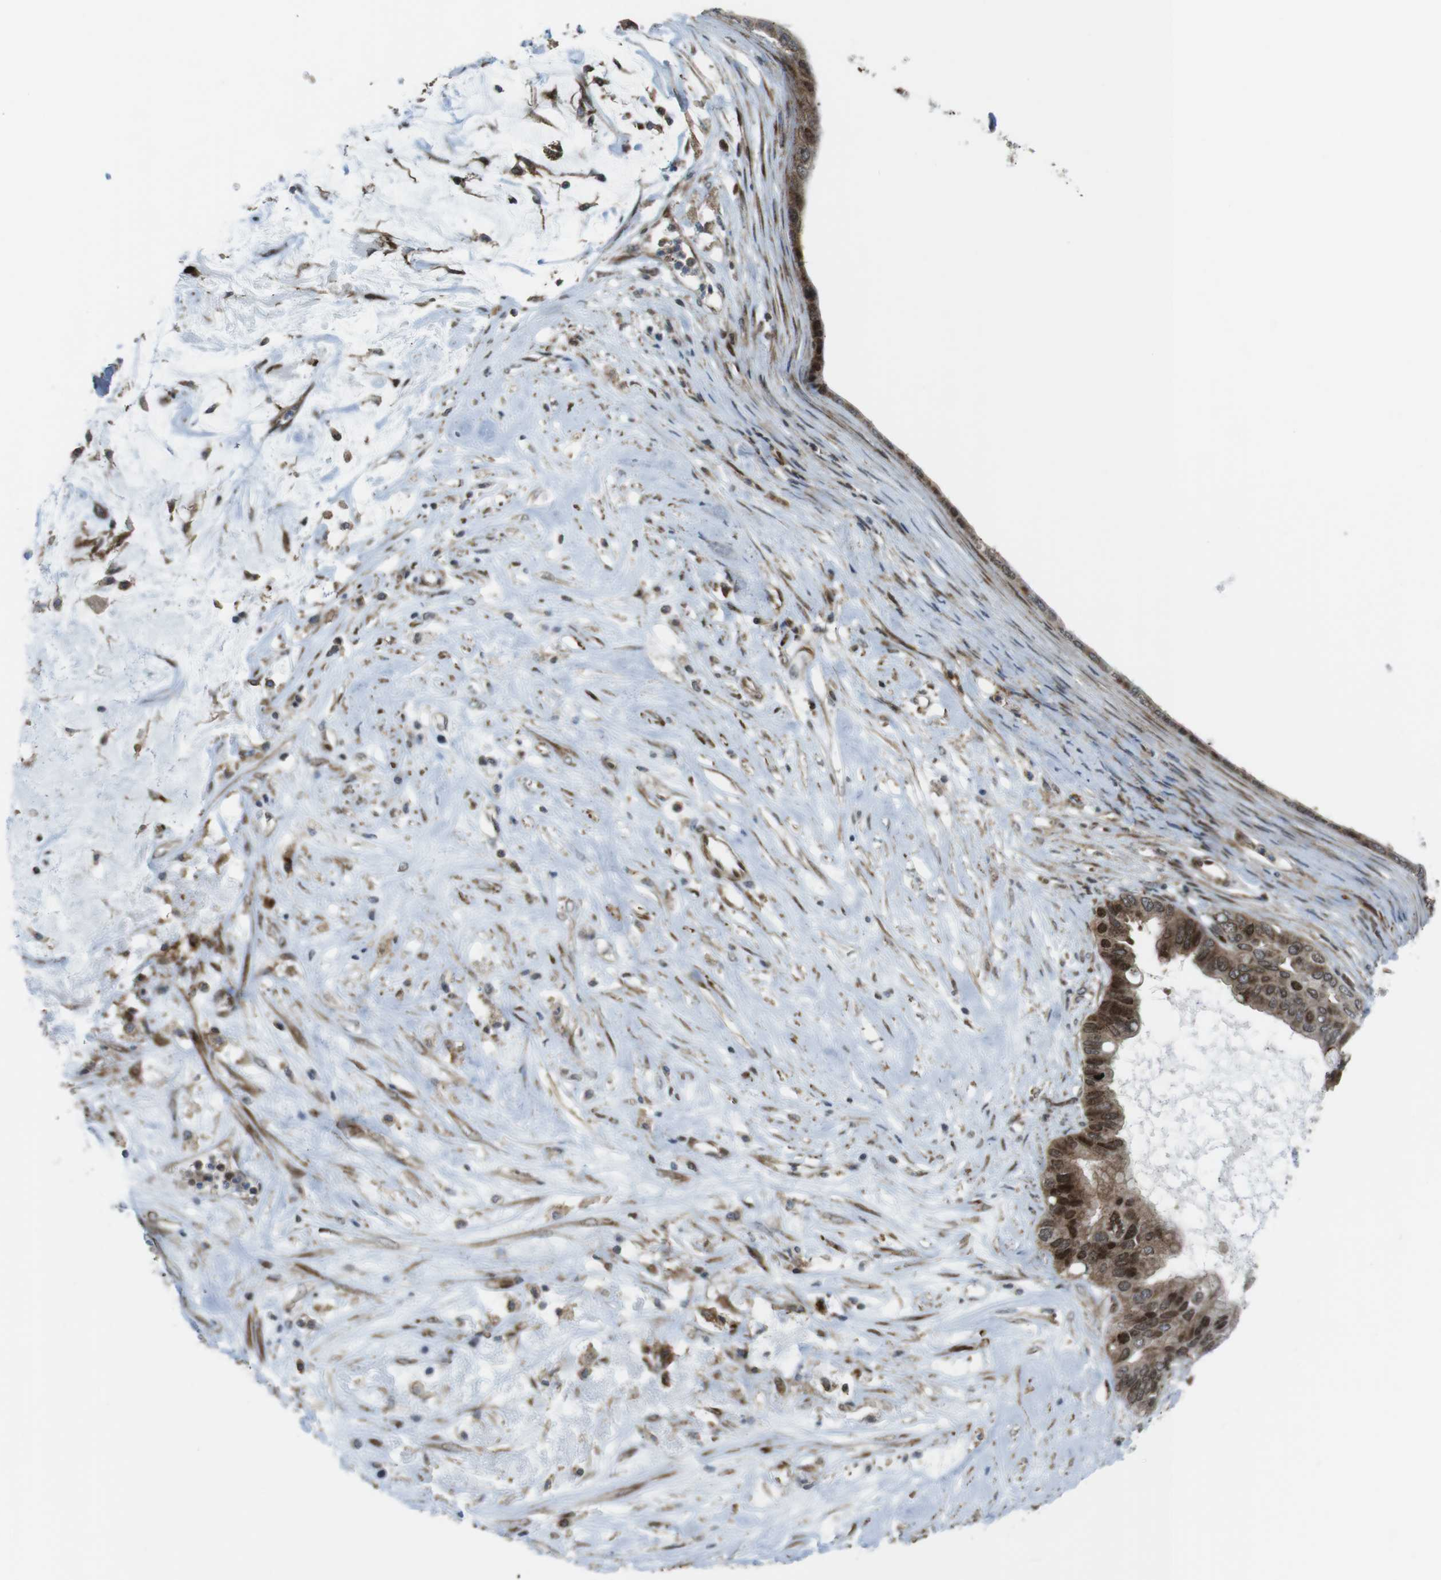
{"staining": {"intensity": "moderate", "quantity": "25%-75%", "location": "cytoplasmic/membranous,nuclear"}, "tissue": "ovarian cancer", "cell_type": "Tumor cells", "image_type": "cancer", "snomed": [{"axis": "morphology", "description": "Cystadenocarcinoma, mucinous, NOS"}, {"axis": "topography", "description": "Ovary"}], "caption": "Brown immunohistochemical staining in ovarian cancer reveals moderate cytoplasmic/membranous and nuclear staining in about 25%-75% of tumor cells.", "gene": "CUL7", "patient": {"sex": "female", "age": 80}}